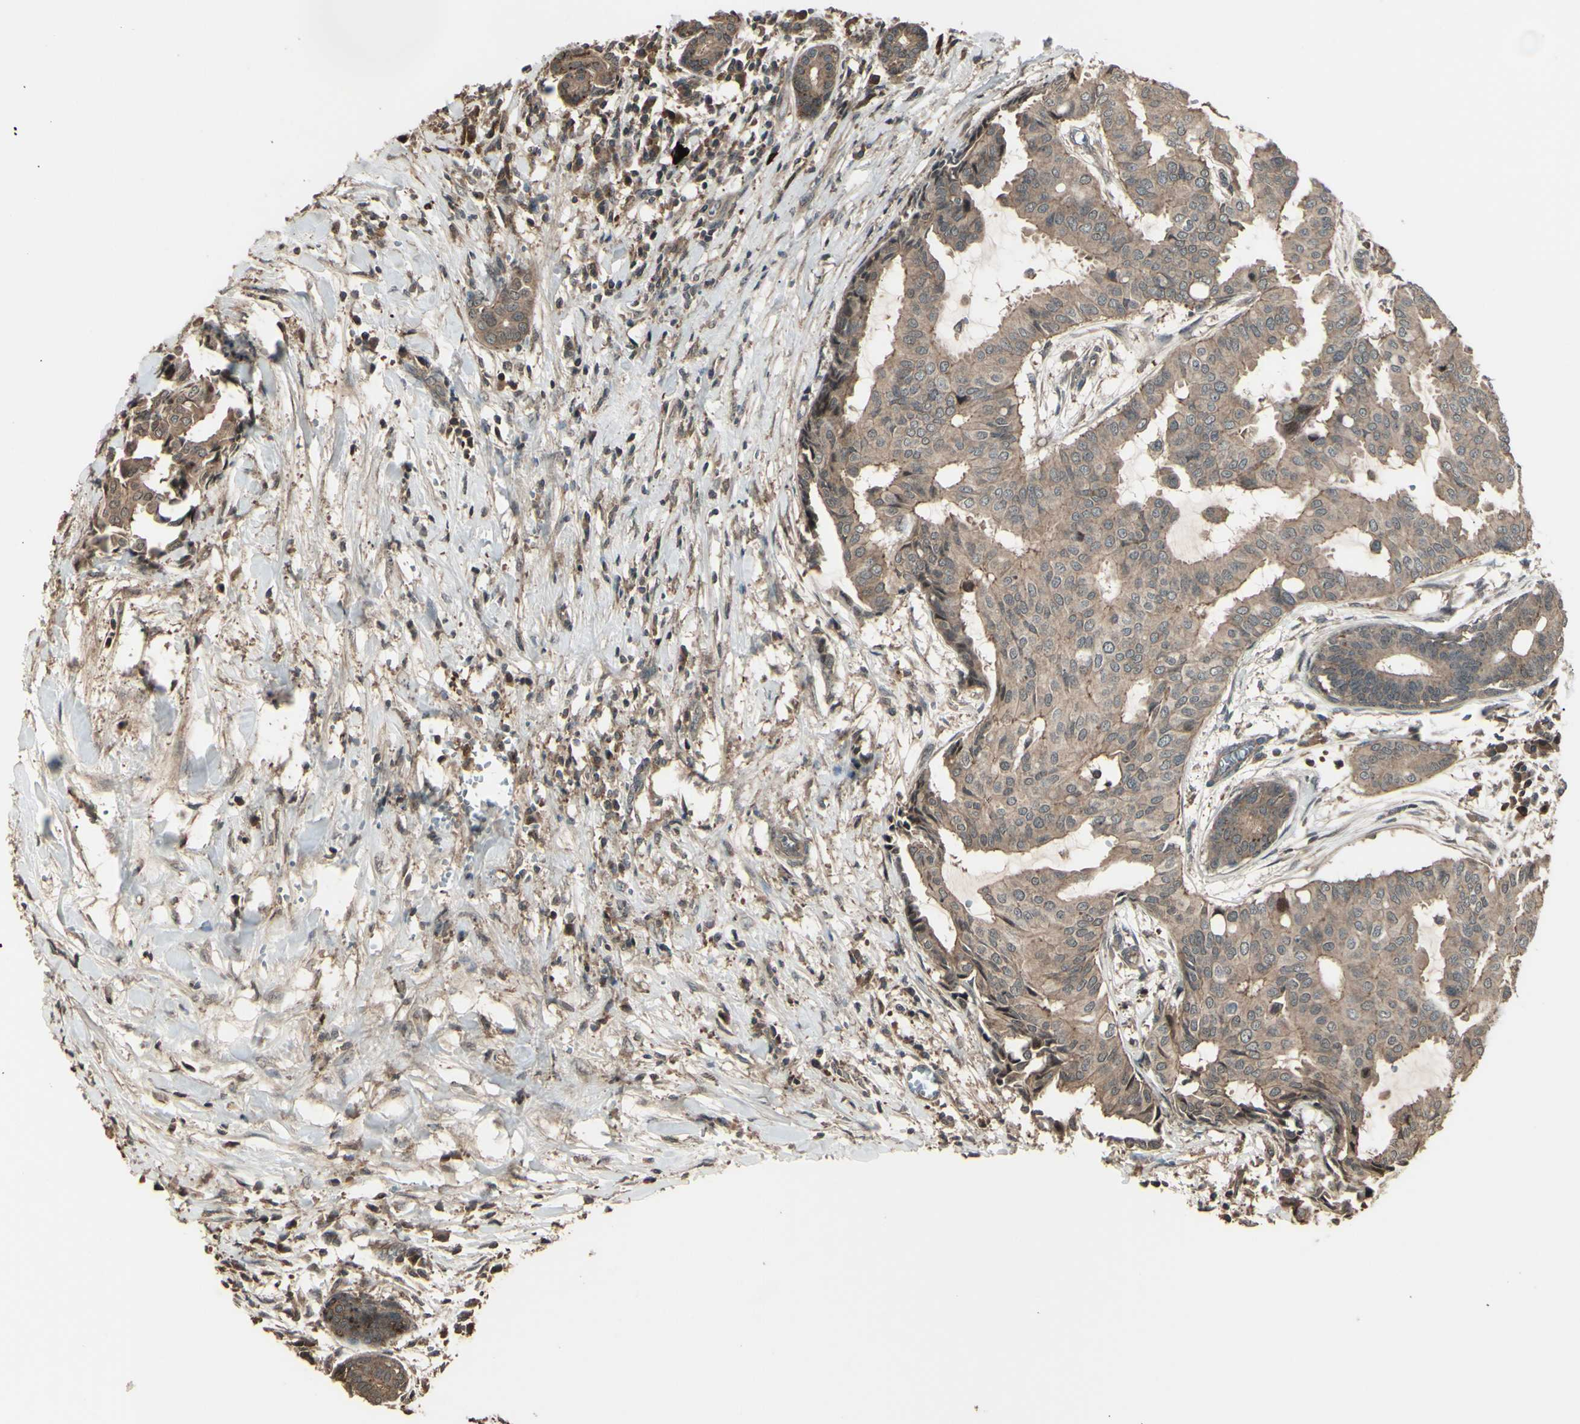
{"staining": {"intensity": "weak", "quantity": ">75%", "location": "cytoplasmic/membranous,nuclear"}, "tissue": "head and neck cancer", "cell_type": "Tumor cells", "image_type": "cancer", "snomed": [{"axis": "morphology", "description": "Adenocarcinoma, NOS"}, {"axis": "topography", "description": "Salivary gland"}, {"axis": "topography", "description": "Head-Neck"}], "caption": "Head and neck cancer stained with a protein marker shows weak staining in tumor cells.", "gene": "GNAS", "patient": {"sex": "female", "age": 59}}